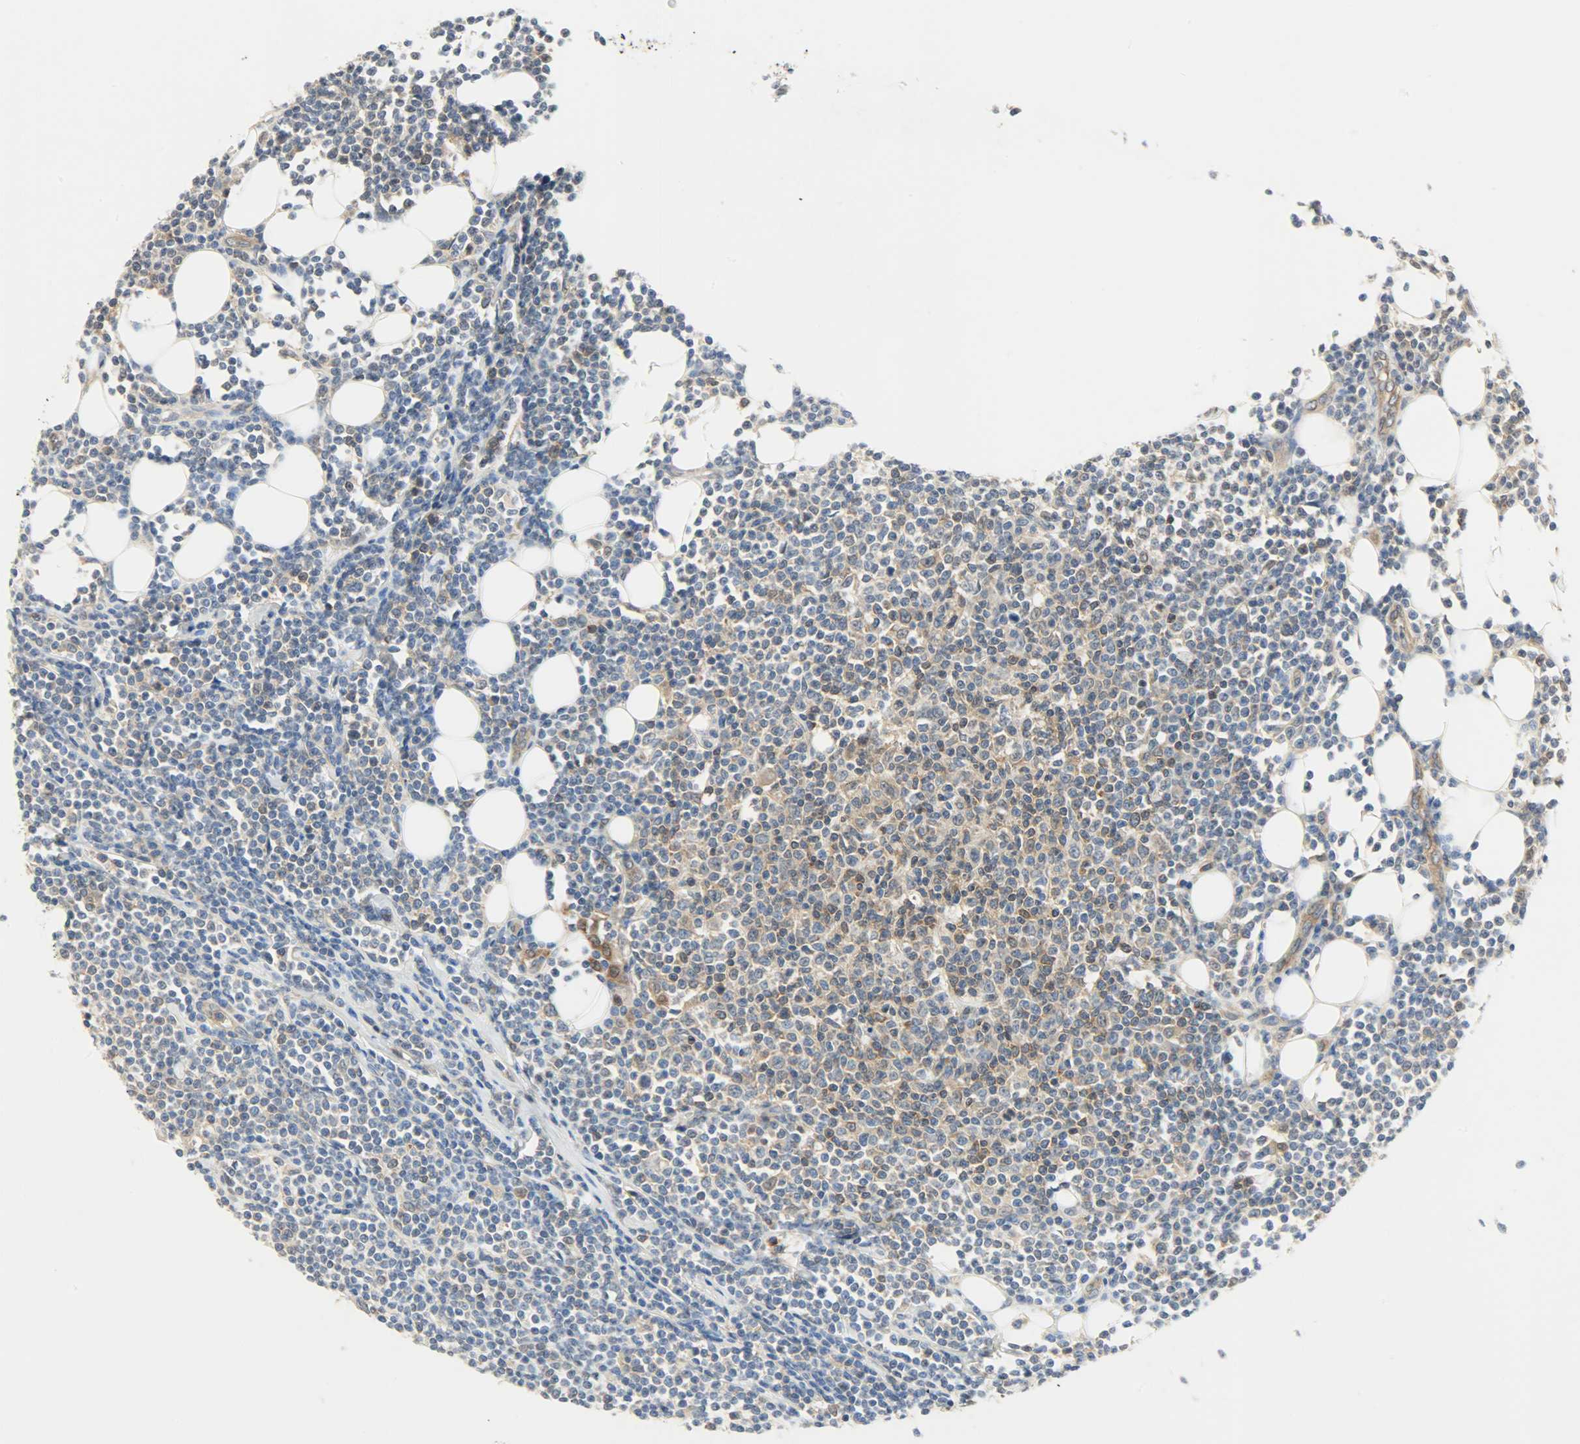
{"staining": {"intensity": "weak", "quantity": "25%-75%", "location": "cytoplasmic/membranous"}, "tissue": "lymphoma", "cell_type": "Tumor cells", "image_type": "cancer", "snomed": [{"axis": "morphology", "description": "Malignant lymphoma, non-Hodgkin's type, Low grade"}, {"axis": "topography", "description": "Soft tissue"}], "caption": "This is an image of immunohistochemistry (IHC) staining of lymphoma, which shows weak staining in the cytoplasmic/membranous of tumor cells.", "gene": "TRIM21", "patient": {"sex": "male", "age": 92}}